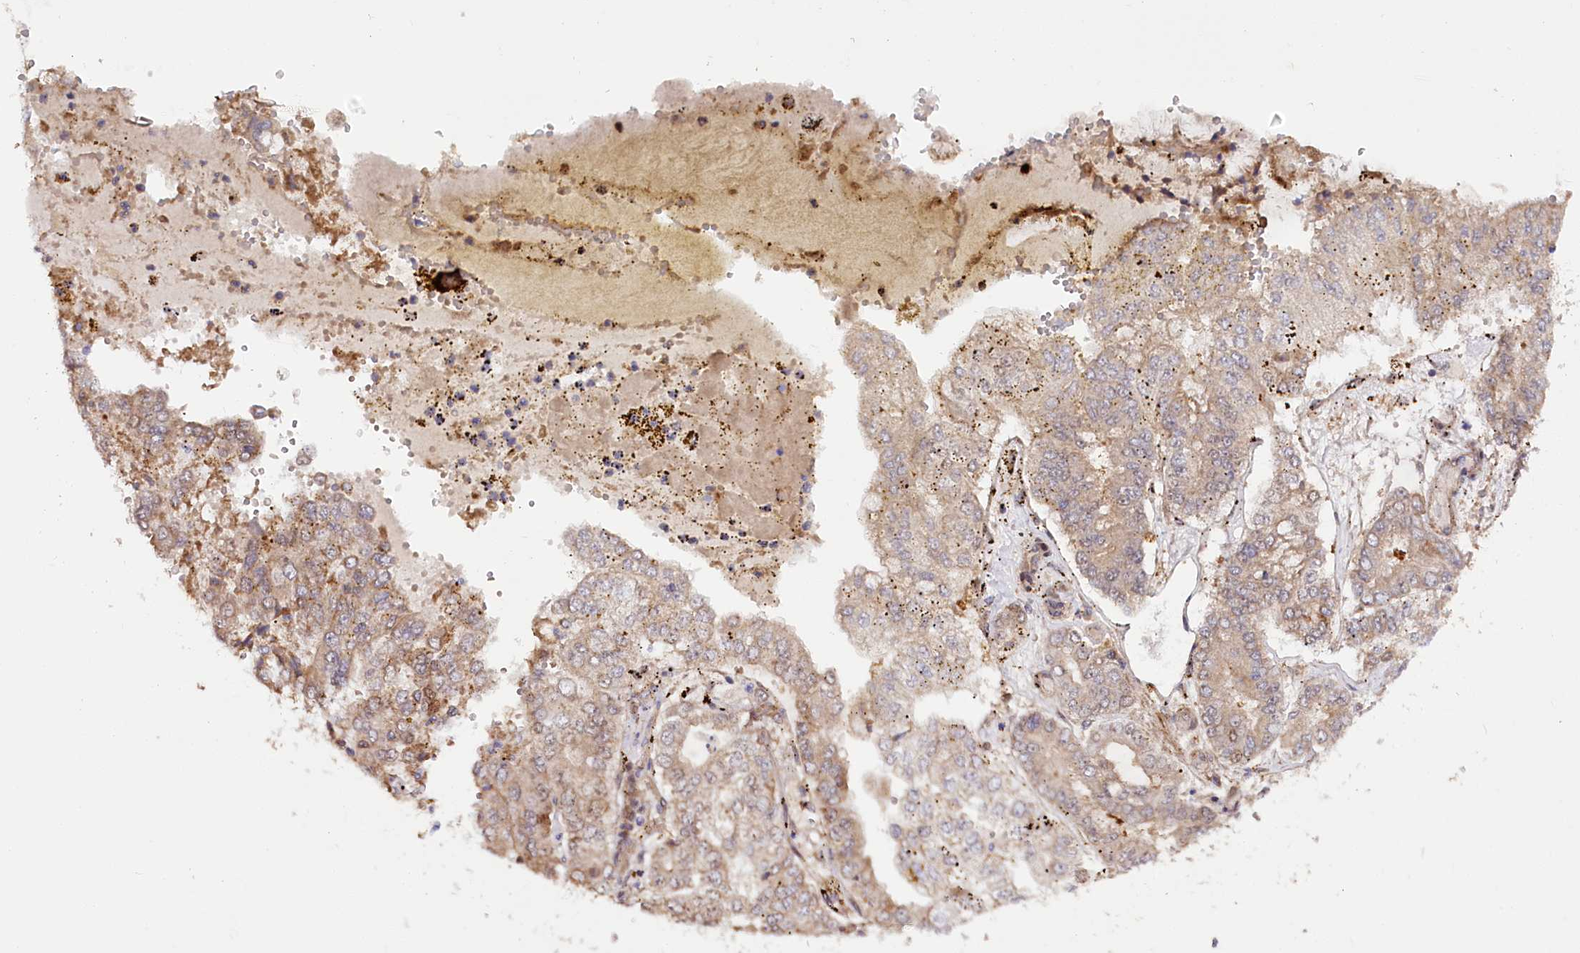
{"staining": {"intensity": "weak", "quantity": ">75%", "location": "cytoplasmic/membranous"}, "tissue": "stomach cancer", "cell_type": "Tumor cells", "image_type": "cancer", "snomed": [{"axis": "morphology", "description": "Adenocarcinoma, NOS"}, {"axis": "topography", "description": "Stomach"}], "caption": "Stomach cancer (adenocarcinoma) stained with a protein marker reveals weak staining in tumor cells.", "gene": "CCDC91", "patient": {"sex": "male", "age": 76}}